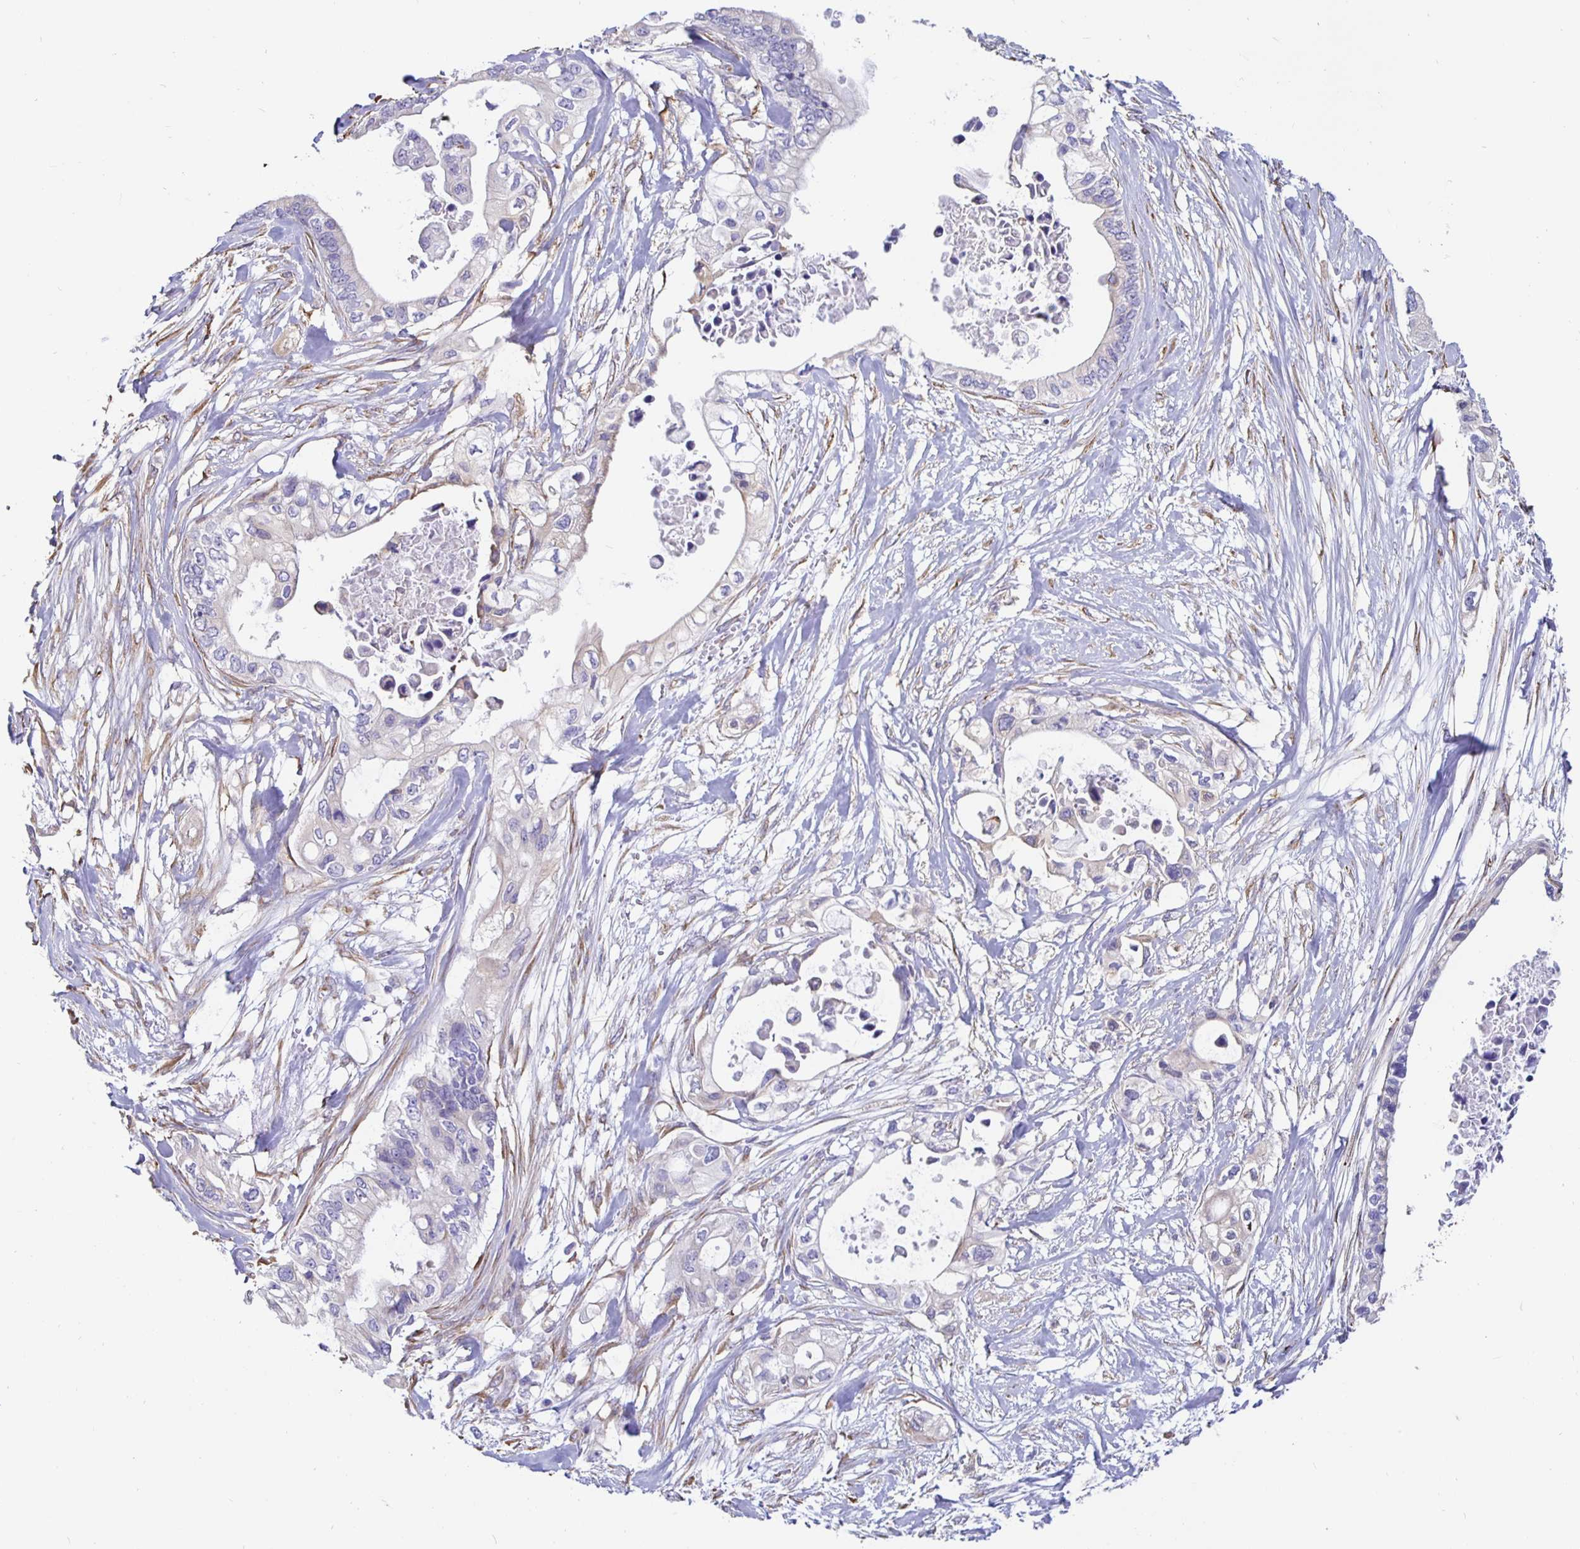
{"staining": {"intensity": "negative", "quantity": "none", "location": "none"}, "tissue": "pancreatic cancer", "cell_type": "Tumor cells", "image_type": "cancer", "snomed": [{"axis": "morphology", "description": "Adenocarcinoma, NOS"}, {"axis": "topography", "description": "Pancreas"}], "caption": "Immunohistochemistry photomicrograph of neoplastic tissue: pancreatic cancer stained with DAB (3,3'-diaminobenzidine) exhibits no significant protein staining in tumor cells. The staining is performed using DAB (3,3'-diaminobenzidine) brown chromogen with nuclei counter-stained in using hematoxylin.", "gene": "DNAI2", "patient": {"sex": "female", "age": 63}}